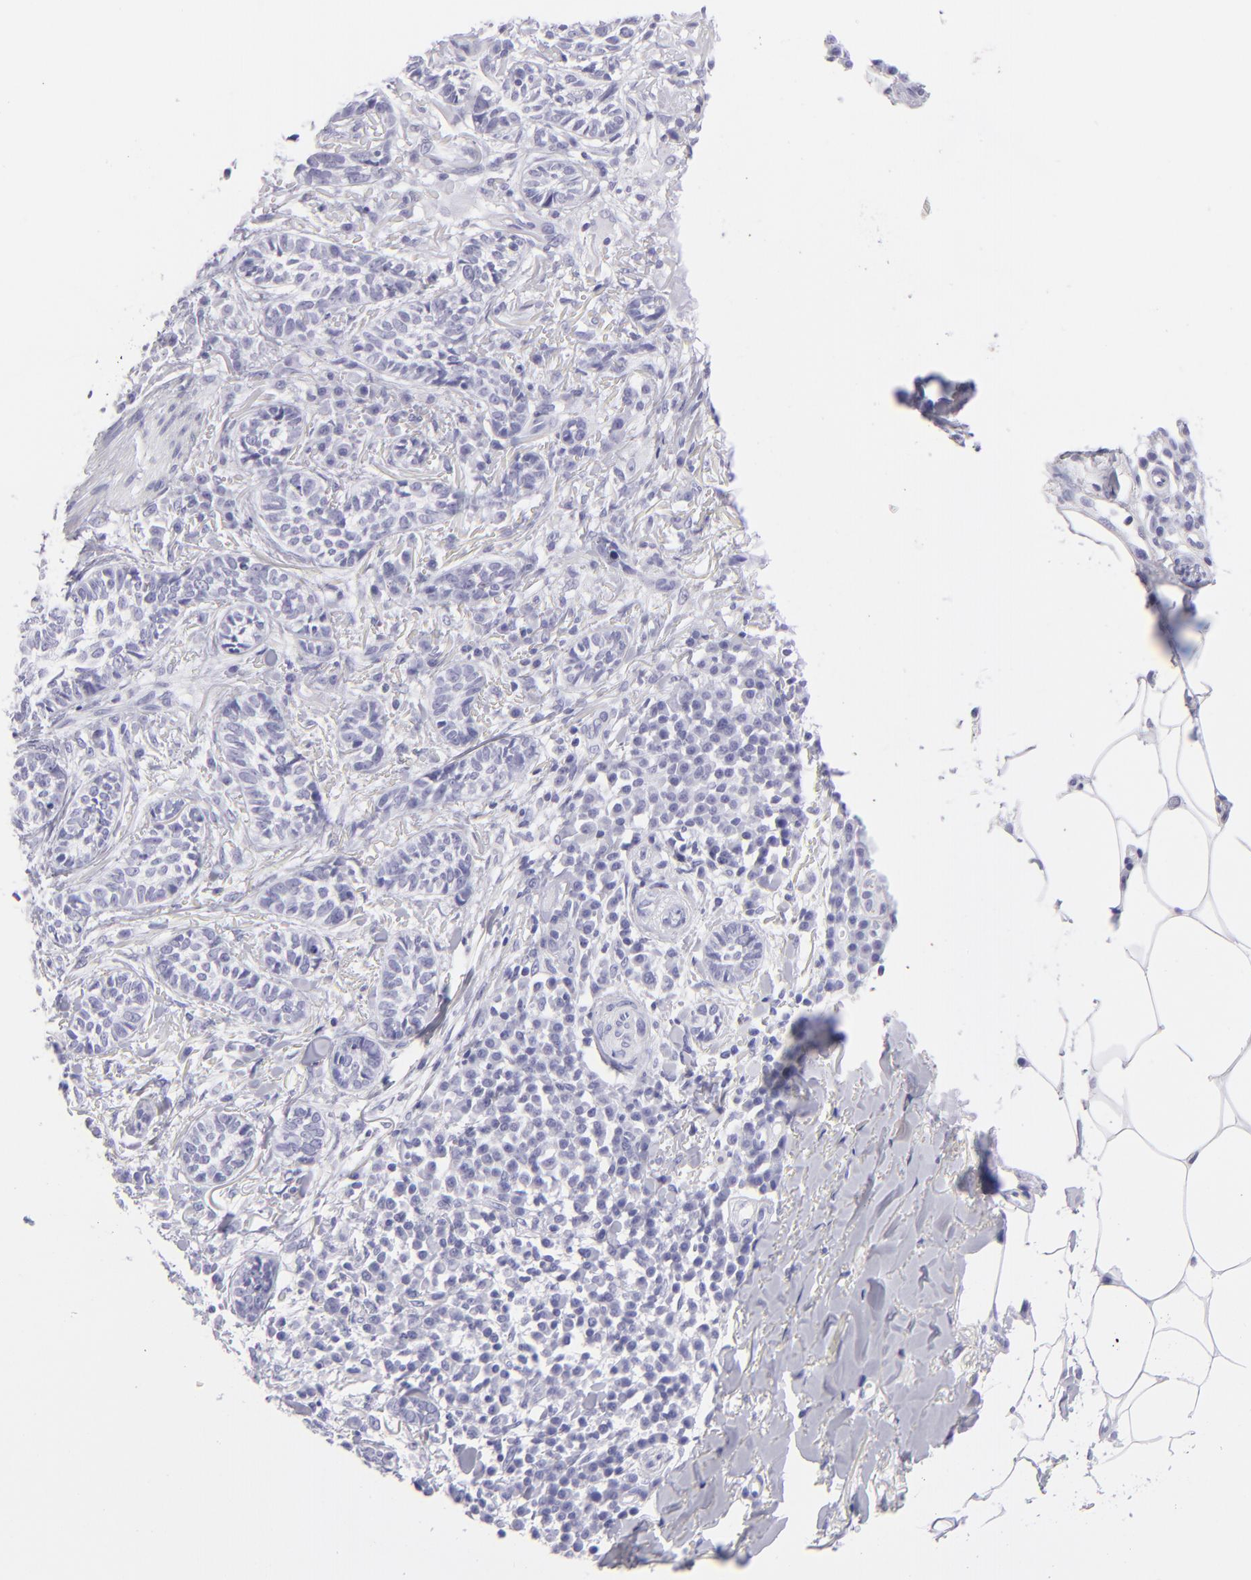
{"staining": {"intensity": "negative", "quantity": "none", "location": "none"}, "tissue": "skin cancer", "cell_type": "Tumor cells", "image_type": "cancer", "snomed": [{"axis": "morphology", "description": "Basal cell carcinoma"}, {"axis": "topography", "description": "Skin"}], "caption": "High magnification brightfield microscopy of skin basal cell carcinoma stained with DAB (brown) and counterstained with hematoxylin (blue): tumor cells show no significant positivity.", "gene": "PVALB", "patient": {"sex": "female", "age": 89}}